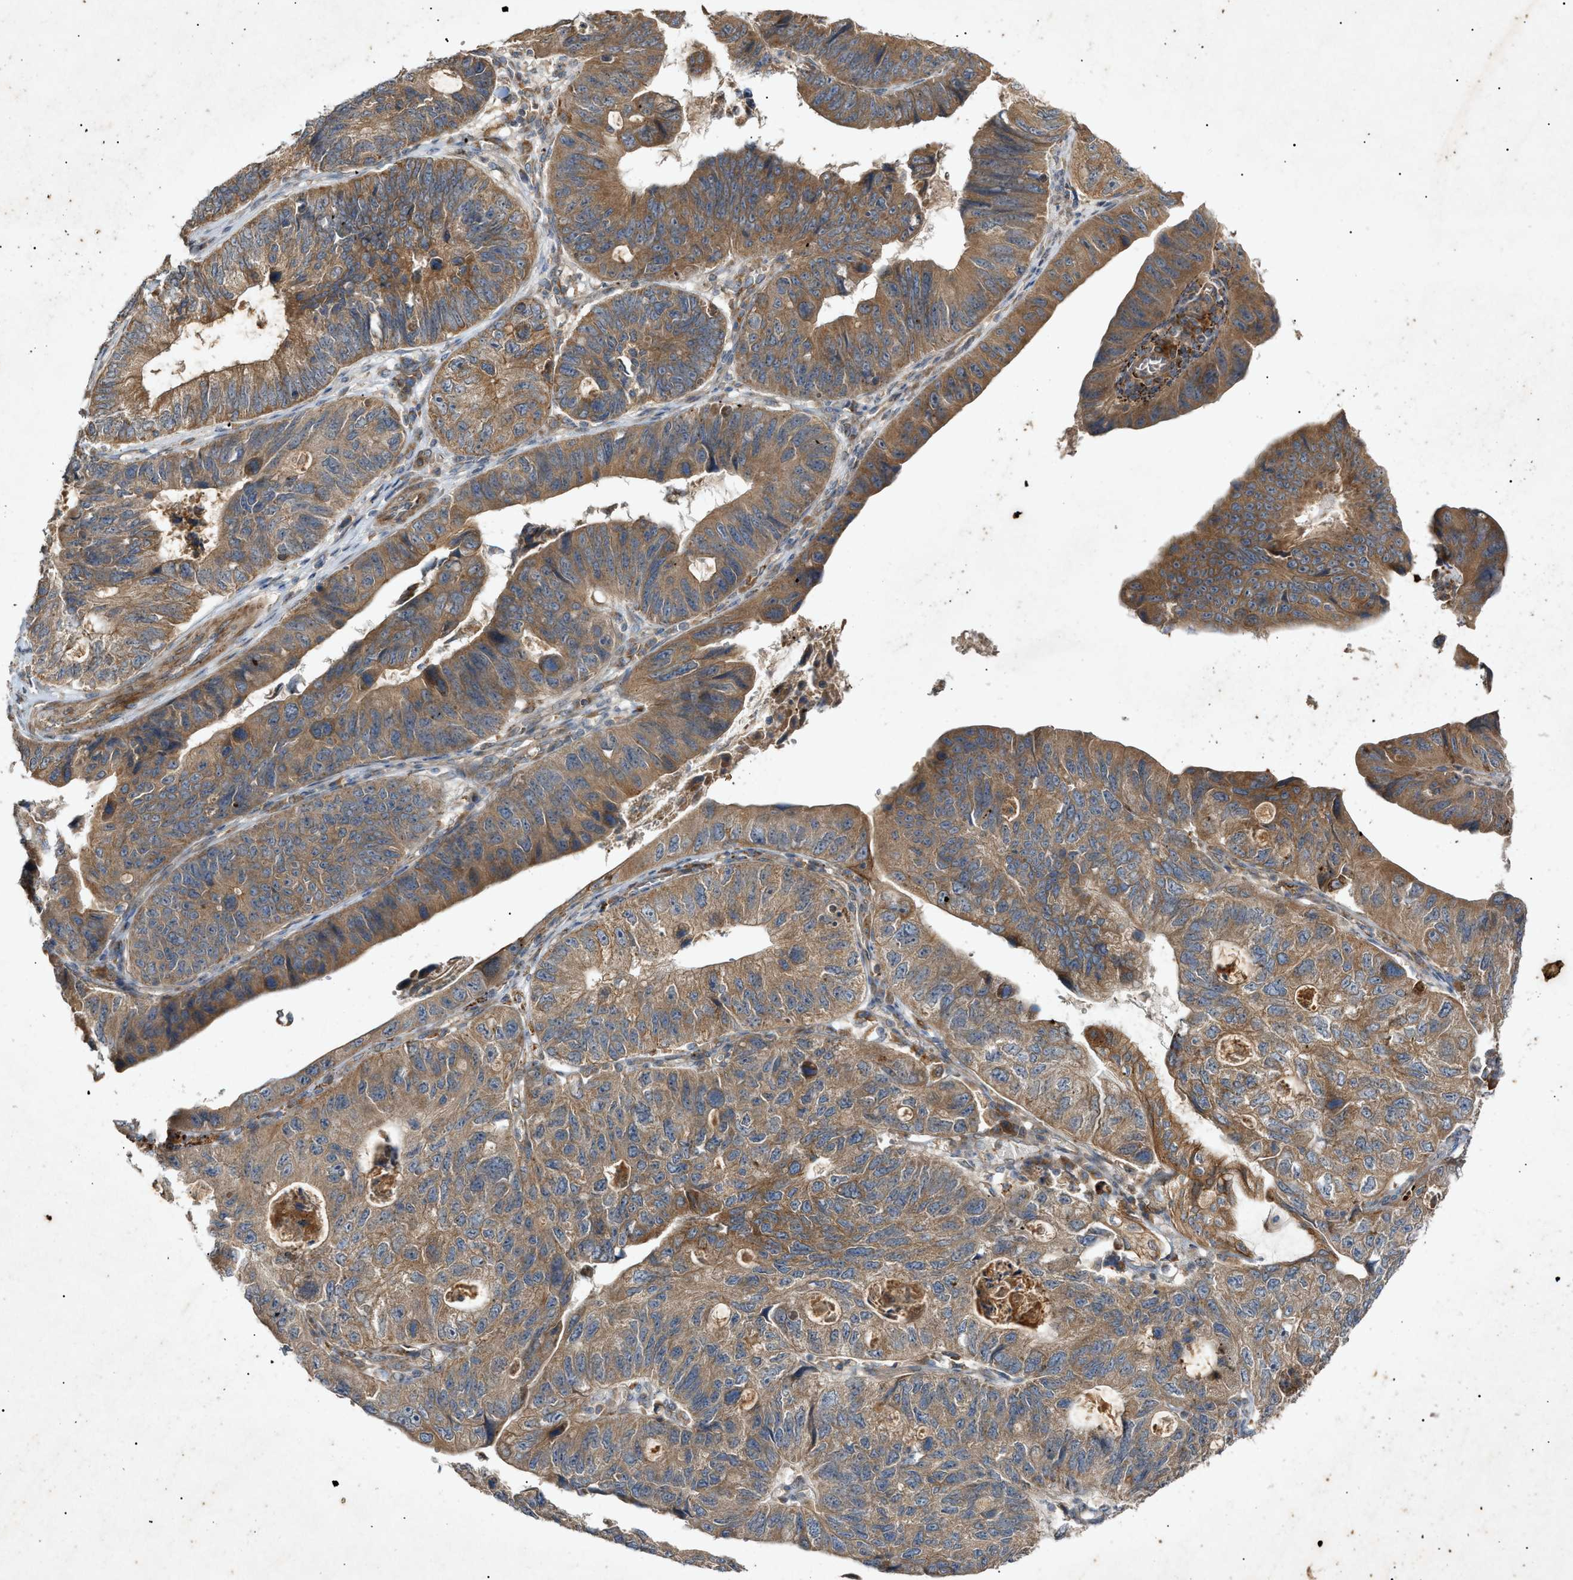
{"staining": {"intensity": "moderate", "quantity": ">75%", "location": "cytoplasmic/membranous"}, "tissue": "stomach cancer", "cell_type": "Tumor cells", "image_type": "cancer", "snomed": [{"axis": "morphology", "description": "Adenocarcinoma, NOS"}, {"axis": "topography", "description": "Stomach"}], "caption": "The micrograph exhibits a brown stain indicating the presence of a protein in the cytoplasmic/membranous of tumor cells in stomach cancer (adenocarcinoma).", "gene": "MTCH1", "patient": {"sex": "male", "age": 59}}